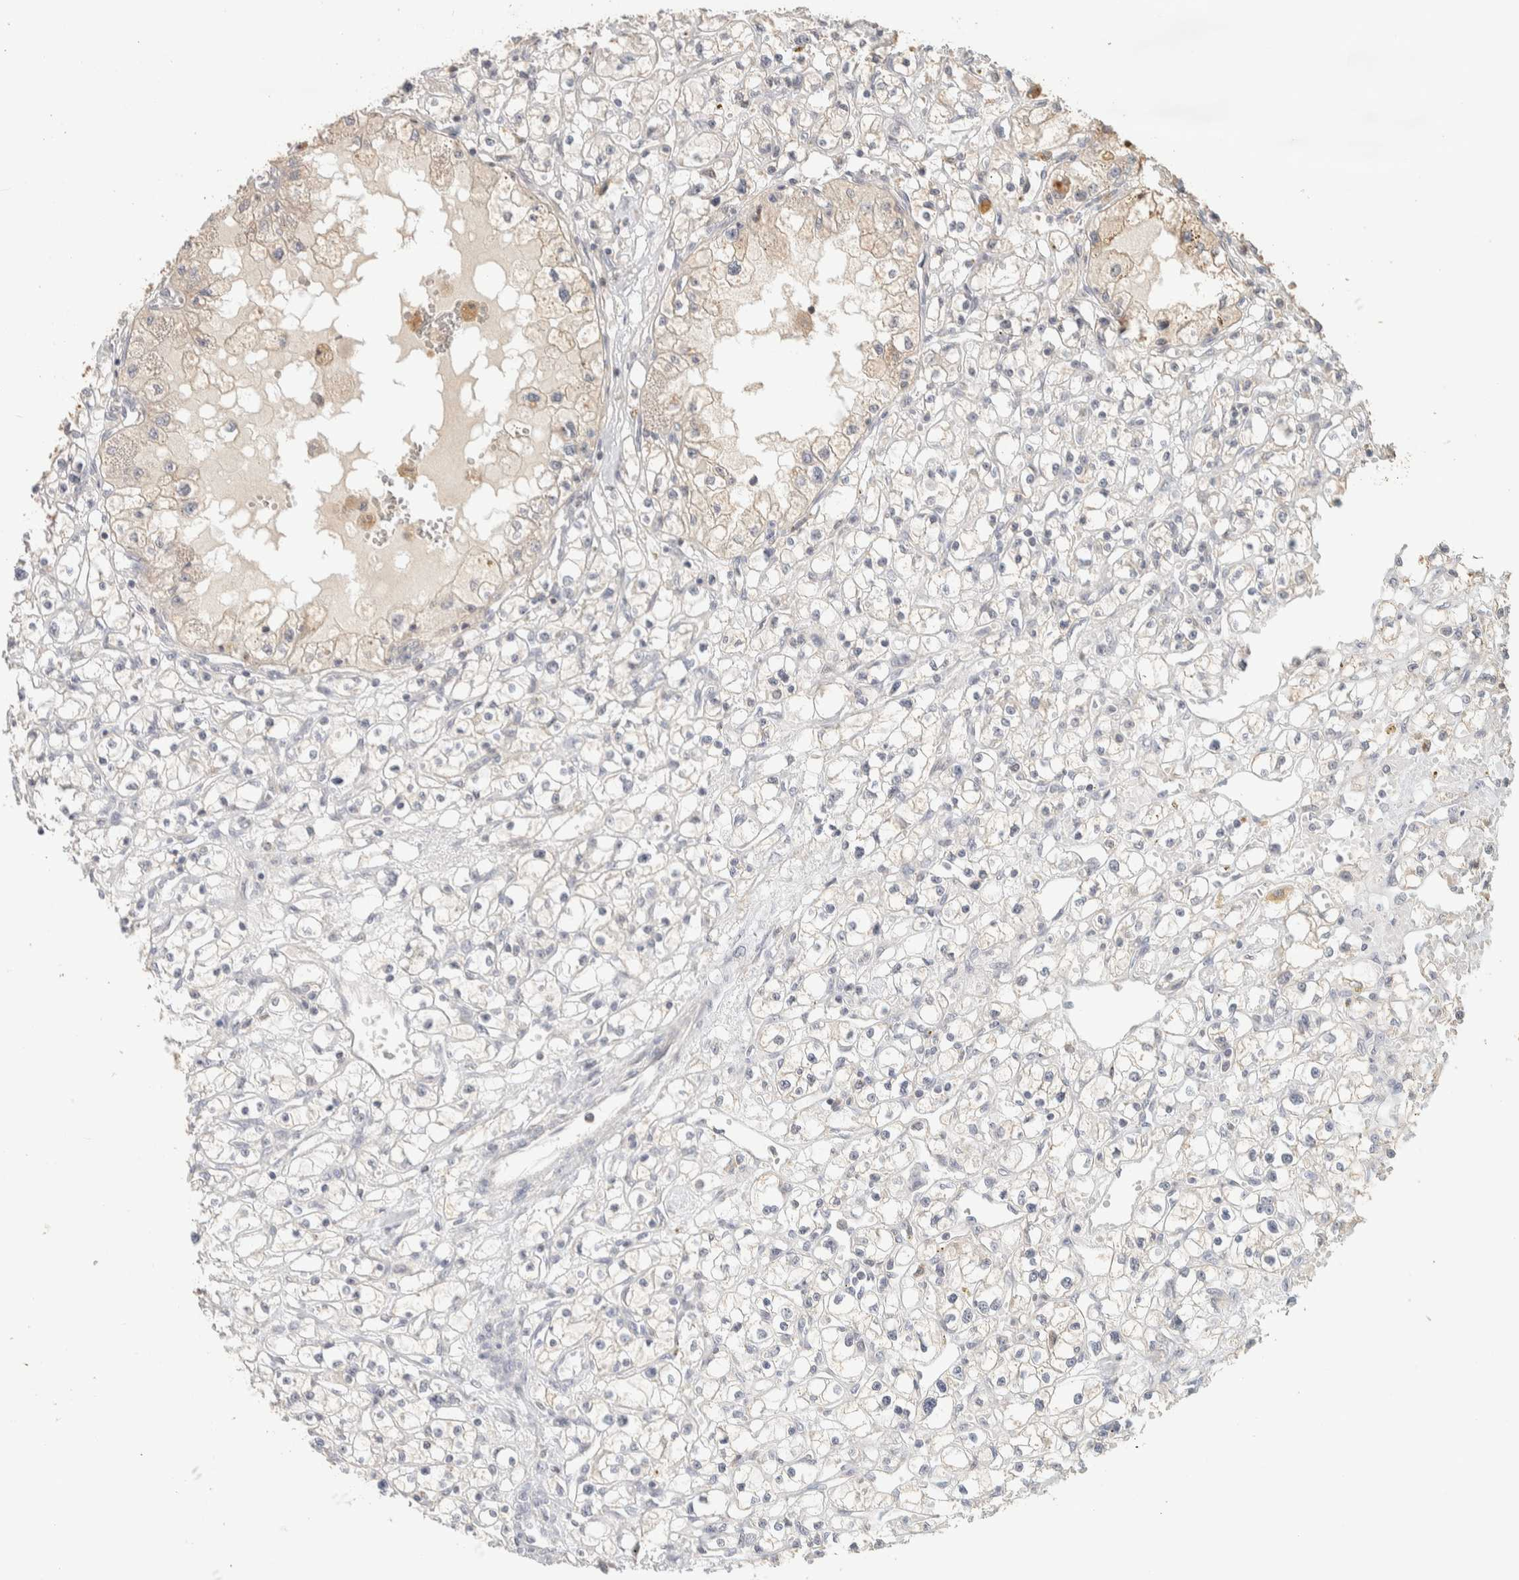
{"staining": {"intensity": "negative", "quantity": "none", "location": "none"}, "tissue": "renal cancer", "cell_type": "Tumor cells", "image_type": "cancer", "snomed": [{"axis": "morphology", "description": "Adenocarcinoma, NOS"}, {"axis": "topography", "description": "Kidney"}], "caption": "High power microscopy histopathology image of an IHC image of renal adenocarcinoma, revealing no significant positivity in tumor cells.", "gene": "ITPA", "patient": {"sex": "male", "age": 56}}